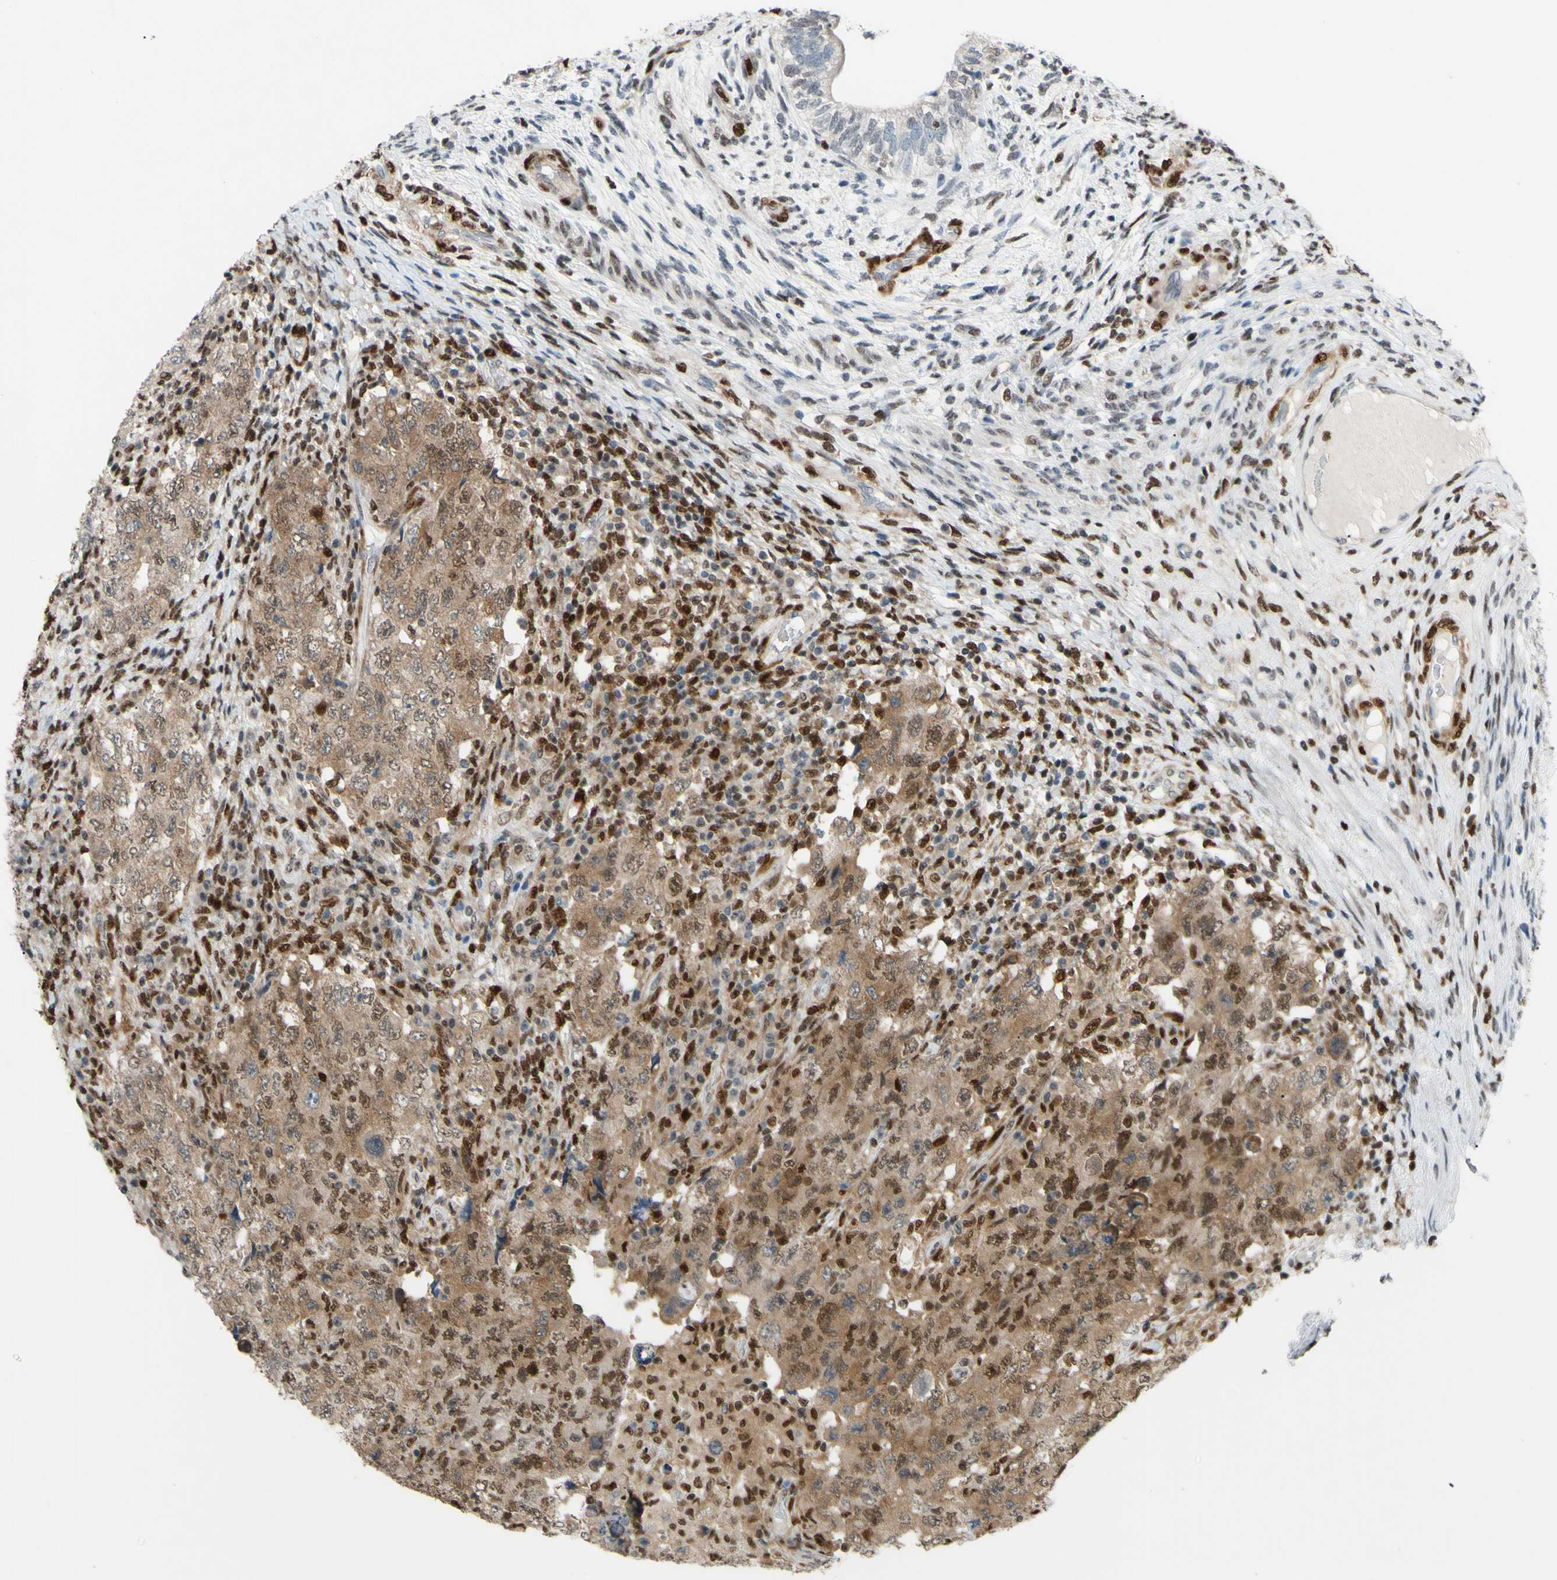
{"staining": {"intensity": "weak", "quantity": ">75%", "location": "cytoplasmic/membranous,nuclear"}, "tissue": "testis cancer", "cell_type": "Tumor cells", "image_type": "cancer", "snomed": [{"axis": "morphology", "description": "Carcinoma, Embryonal, NOS"}, {"axis": "topography", "description": "Testis"}], "caption": "Immunohistochemistry staining of testis embryonal carcinoma, which reveals low levels of weak cytoplasmic/membranous and nuclear staining in about >75% of tumor cells indicating weak cytoplasmic/membranous and nuclear protein expression. The staining was performed using DAB (3,3'-diaminobenzidine) (brown) for protein detection and nuclei were counterstained in hematoxylin (blue).", "gene": "FKBP5", "patient": {"sex": "male", "age": 26}}